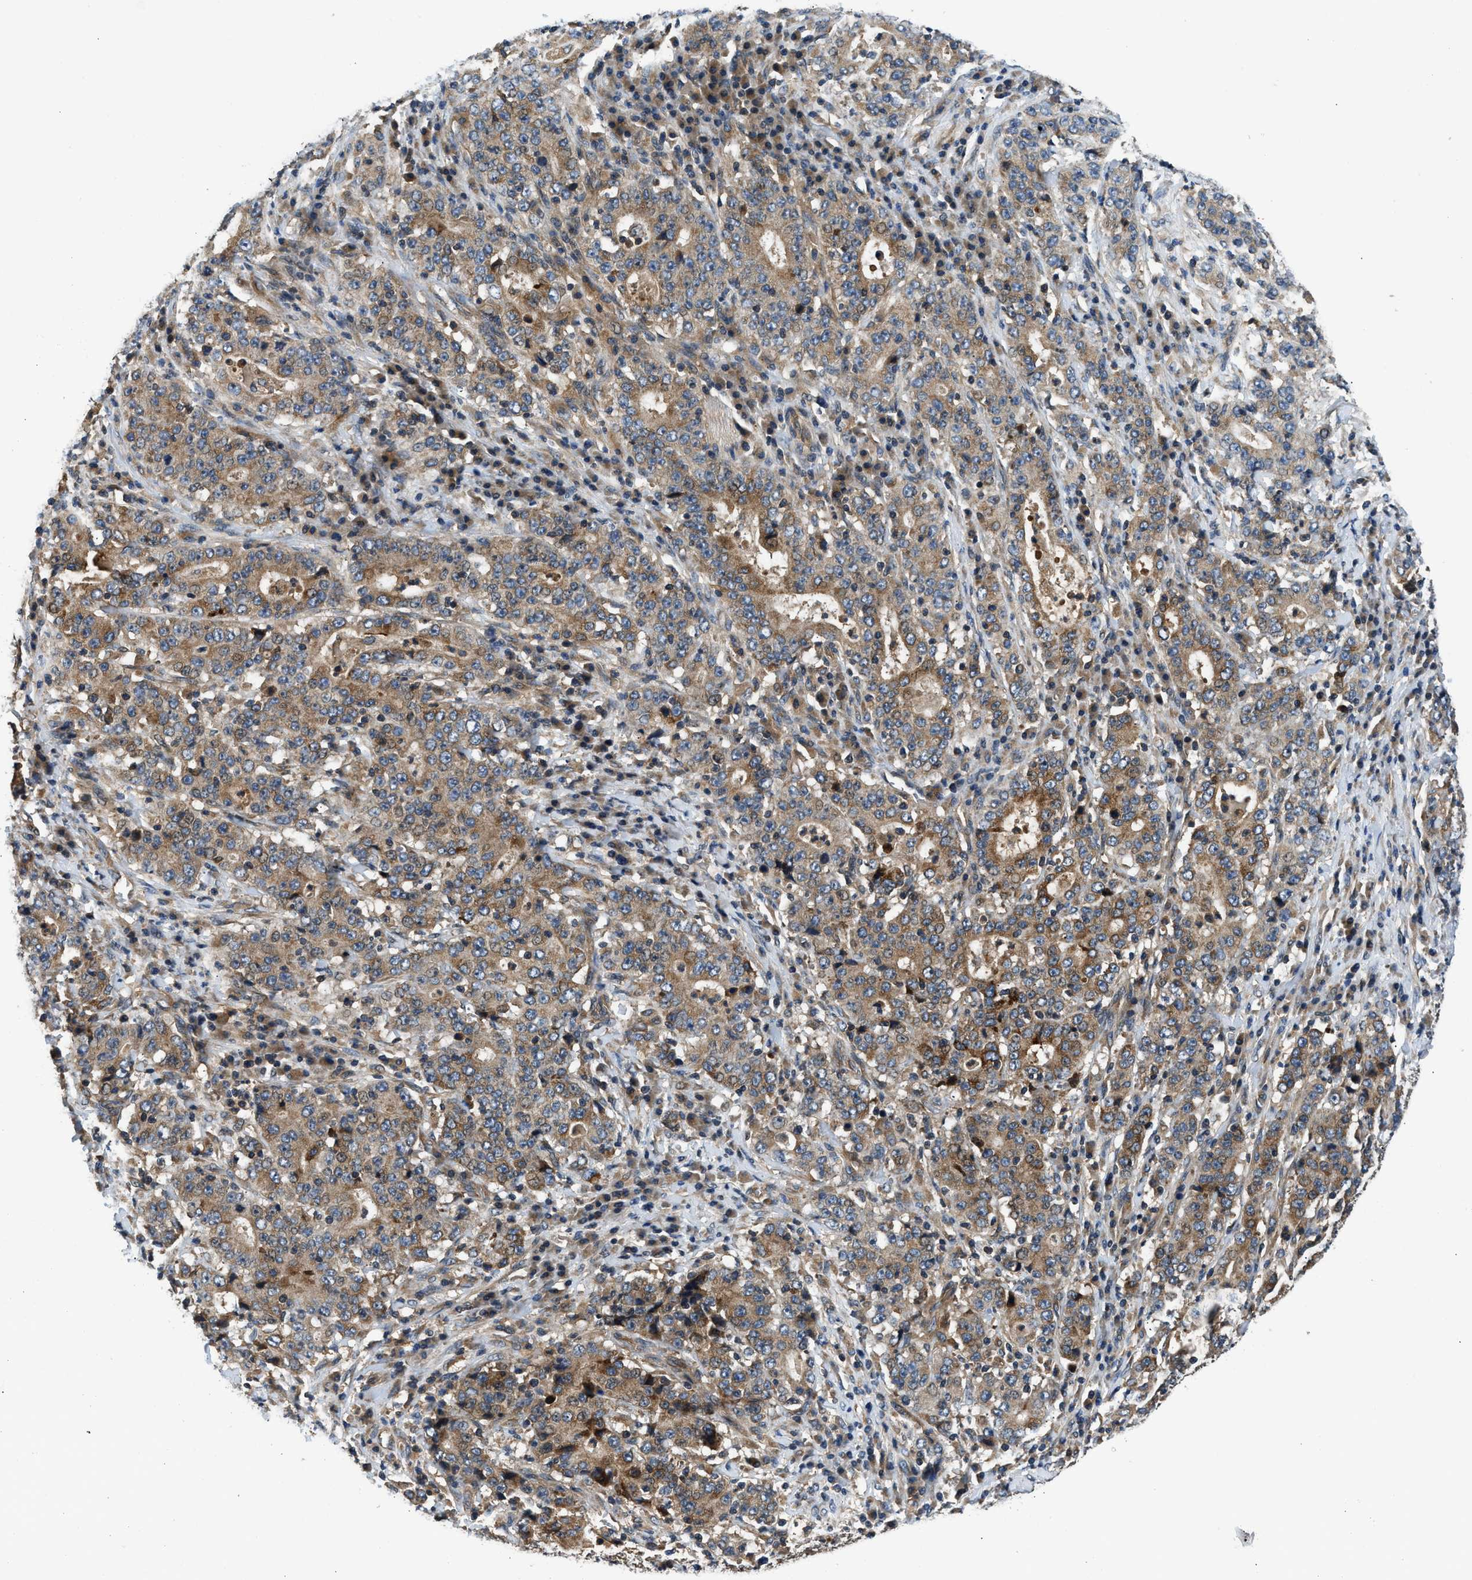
{"staining": {"intensity": "moderate", "quantity": ">75%", "location": "cytoplasmic/membranous"}, "tissue": "stomach cancer", "cell_type": "Tumor cells", "image_type": "cancer", "snomed": [{"axis": "morphology", "description": "Normal tissue, NOS"}, {"axis": "morphology", "description": "Adenocarcinoma, NOS"}, {"axis": "topography", "description": "Stomach, upper"}, {"axis": "topography", "description": "Stomach"}], "caption": "This histopathology image reveals immunohistochemistry (IHC) staining of stomach adenocarcinoma, with medium moderate cytoplasmic/membranous staining in approximately >75% of tumor cells.", "gene": "IL3RA", "patient": {"sex": "male", "age": 59}}